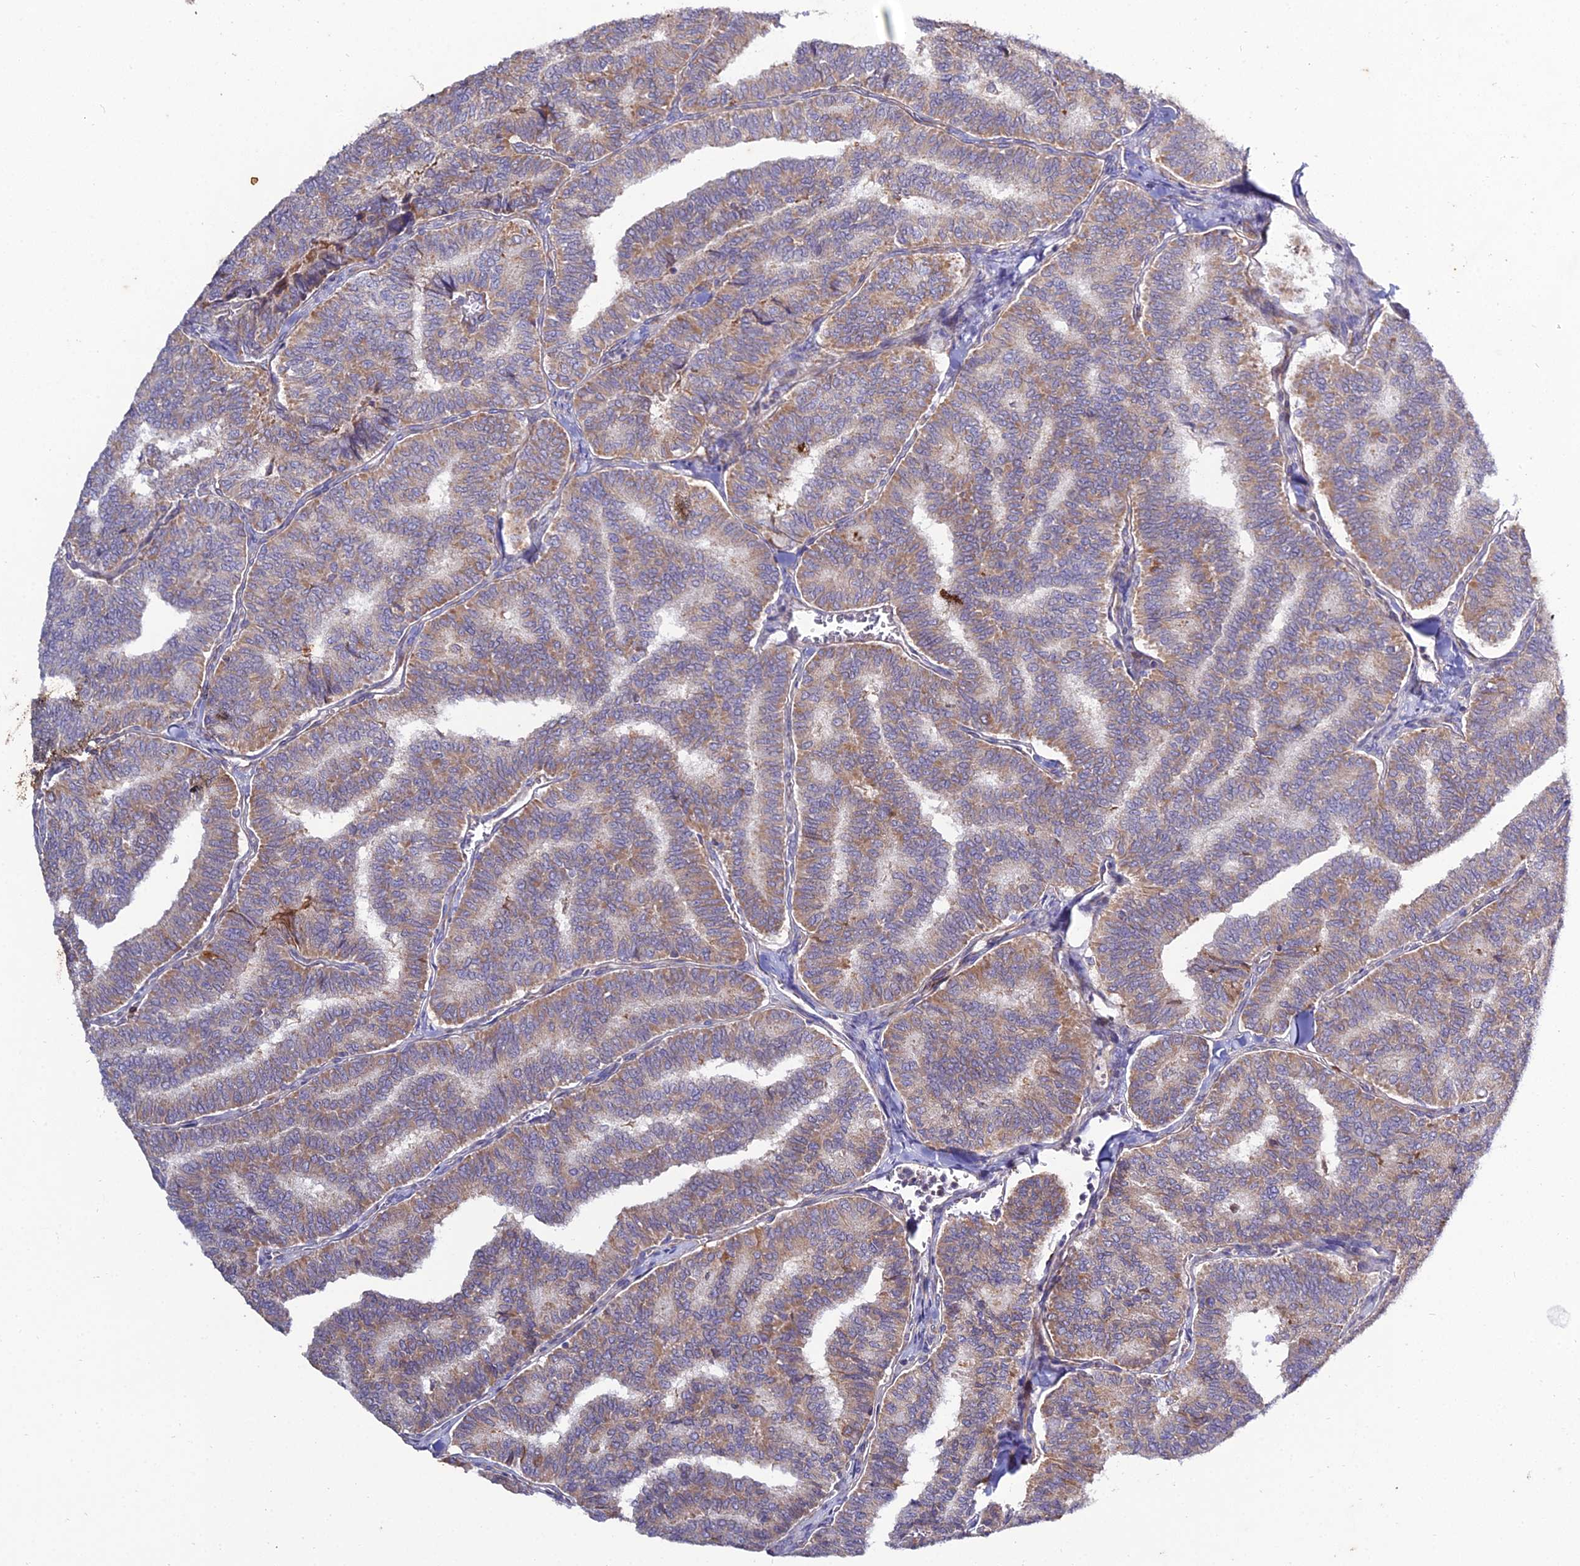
{"staining": {"intensity": "weak", "quantity": ">75%", "location": "cytoplasmic/membranous"}, "tissue": "thyroid cancer", "cell_type": "Tumor cells", "image_type": "cancer", "snomed": [{"axis": "morphology", "description": "Papillary adenocarcinoma, NOS"}, {"axis": "topography", "description": "Thyroid gland"}], "caption": "Immunohistochemical staining of papillary adenocarcinoma (thyroid) shows low levels of weak cytoplasmic/membranous protein staining in approximately >75% of tumor cells. (DAB IHC with brightfield microscopy, high magnification).", "gene": "ARL6IP1", "patient": {"sex": "female", "age": 35}}